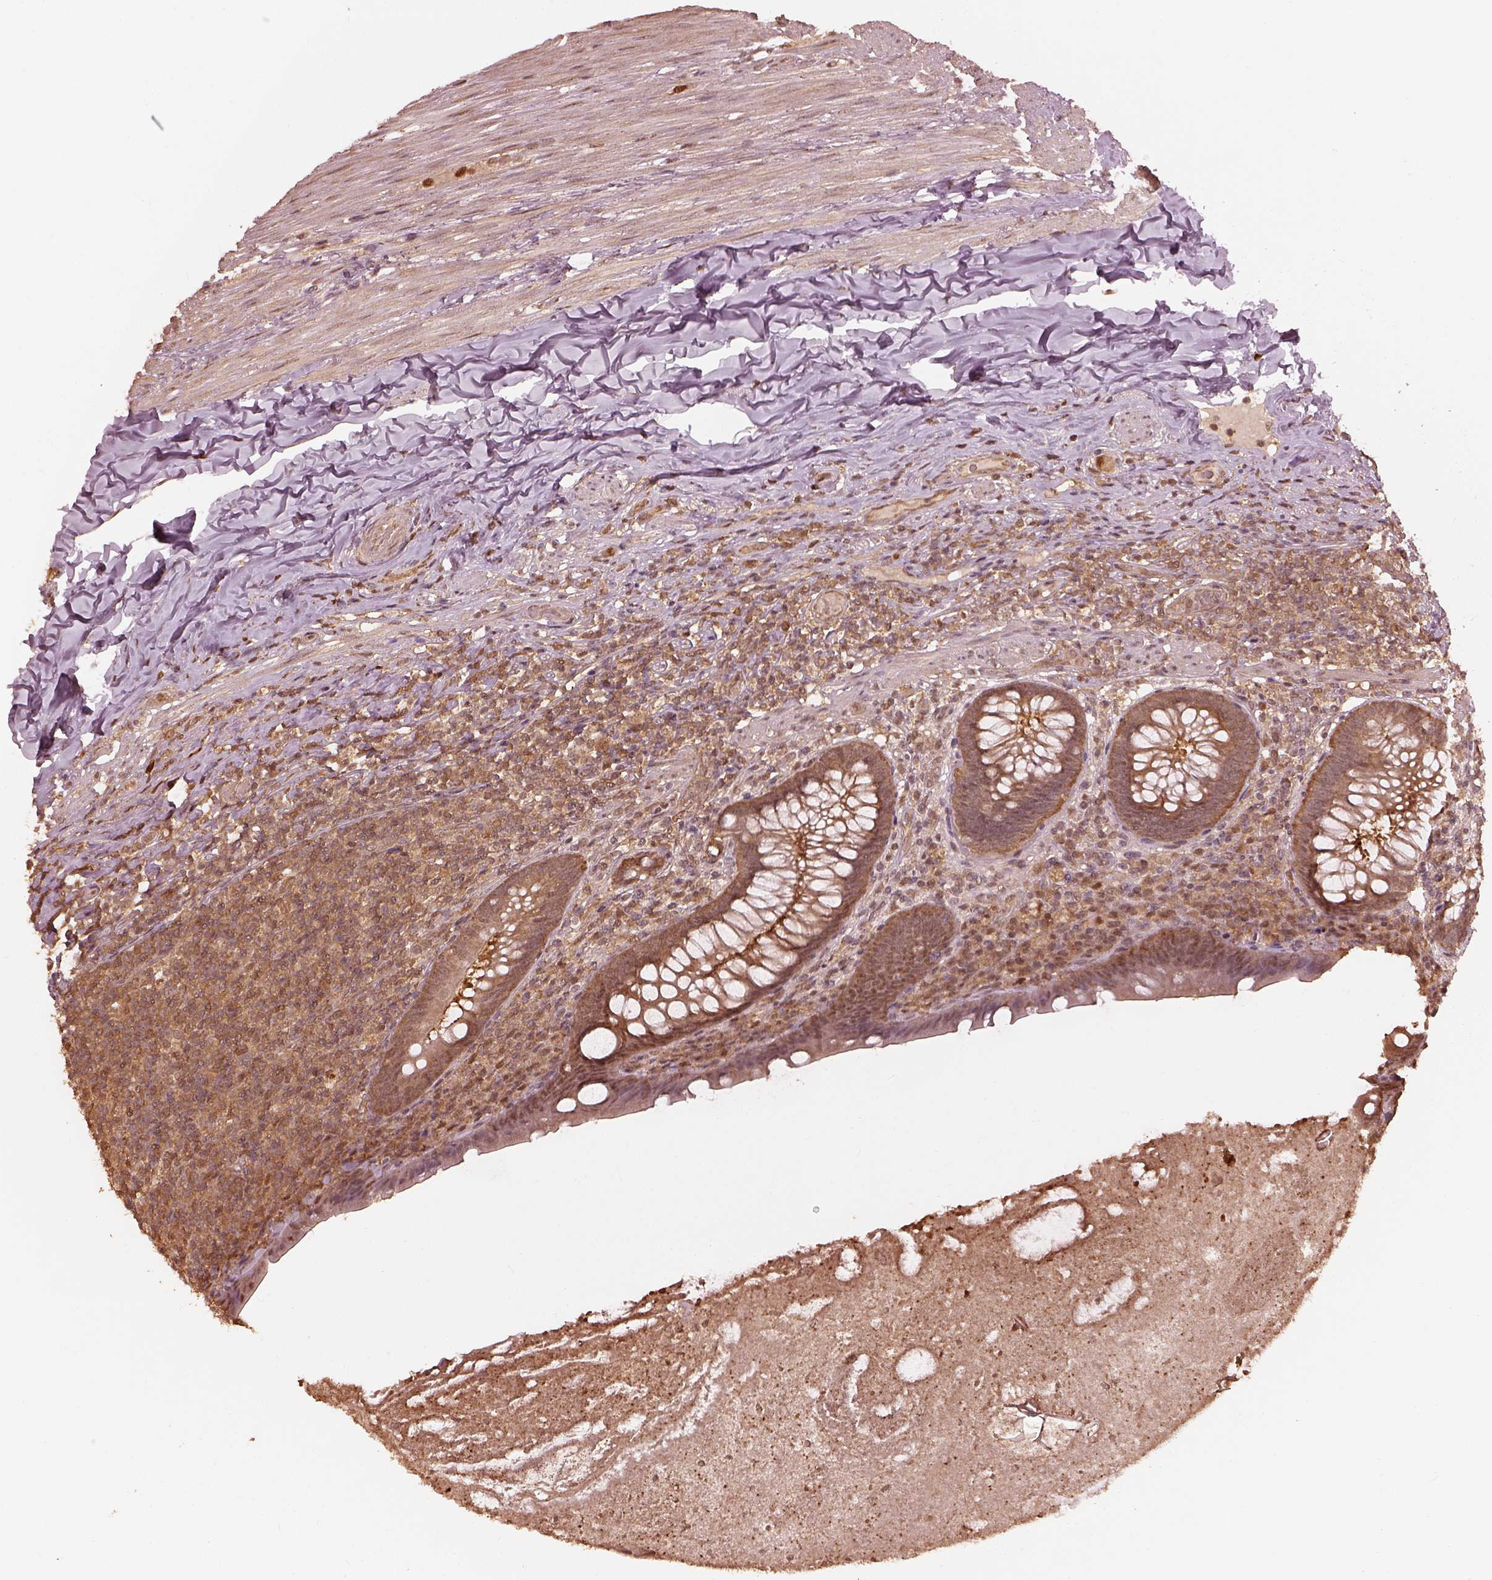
{"staining": {"intensity": "moderate", "quantity": ">75%", "location": "nuclear"}, "tissue": "appendix", "cell_type": "Glandular cells", "image_type": "normal", "snomed": [{"axis": "morphology", "description": "Normal tissue, NOS"}, {"axis": "topography", "description": "Appendix"}], "caption": "Immunohistochemistry (IHC) histopathology image of benign appendix stained for a protein (brown), which shows medium levels of moderate nuclear staining in approximately >75% of glandular cells.", "gene": "PSMC5", "patient": {"sex": "male", "age": 47}}